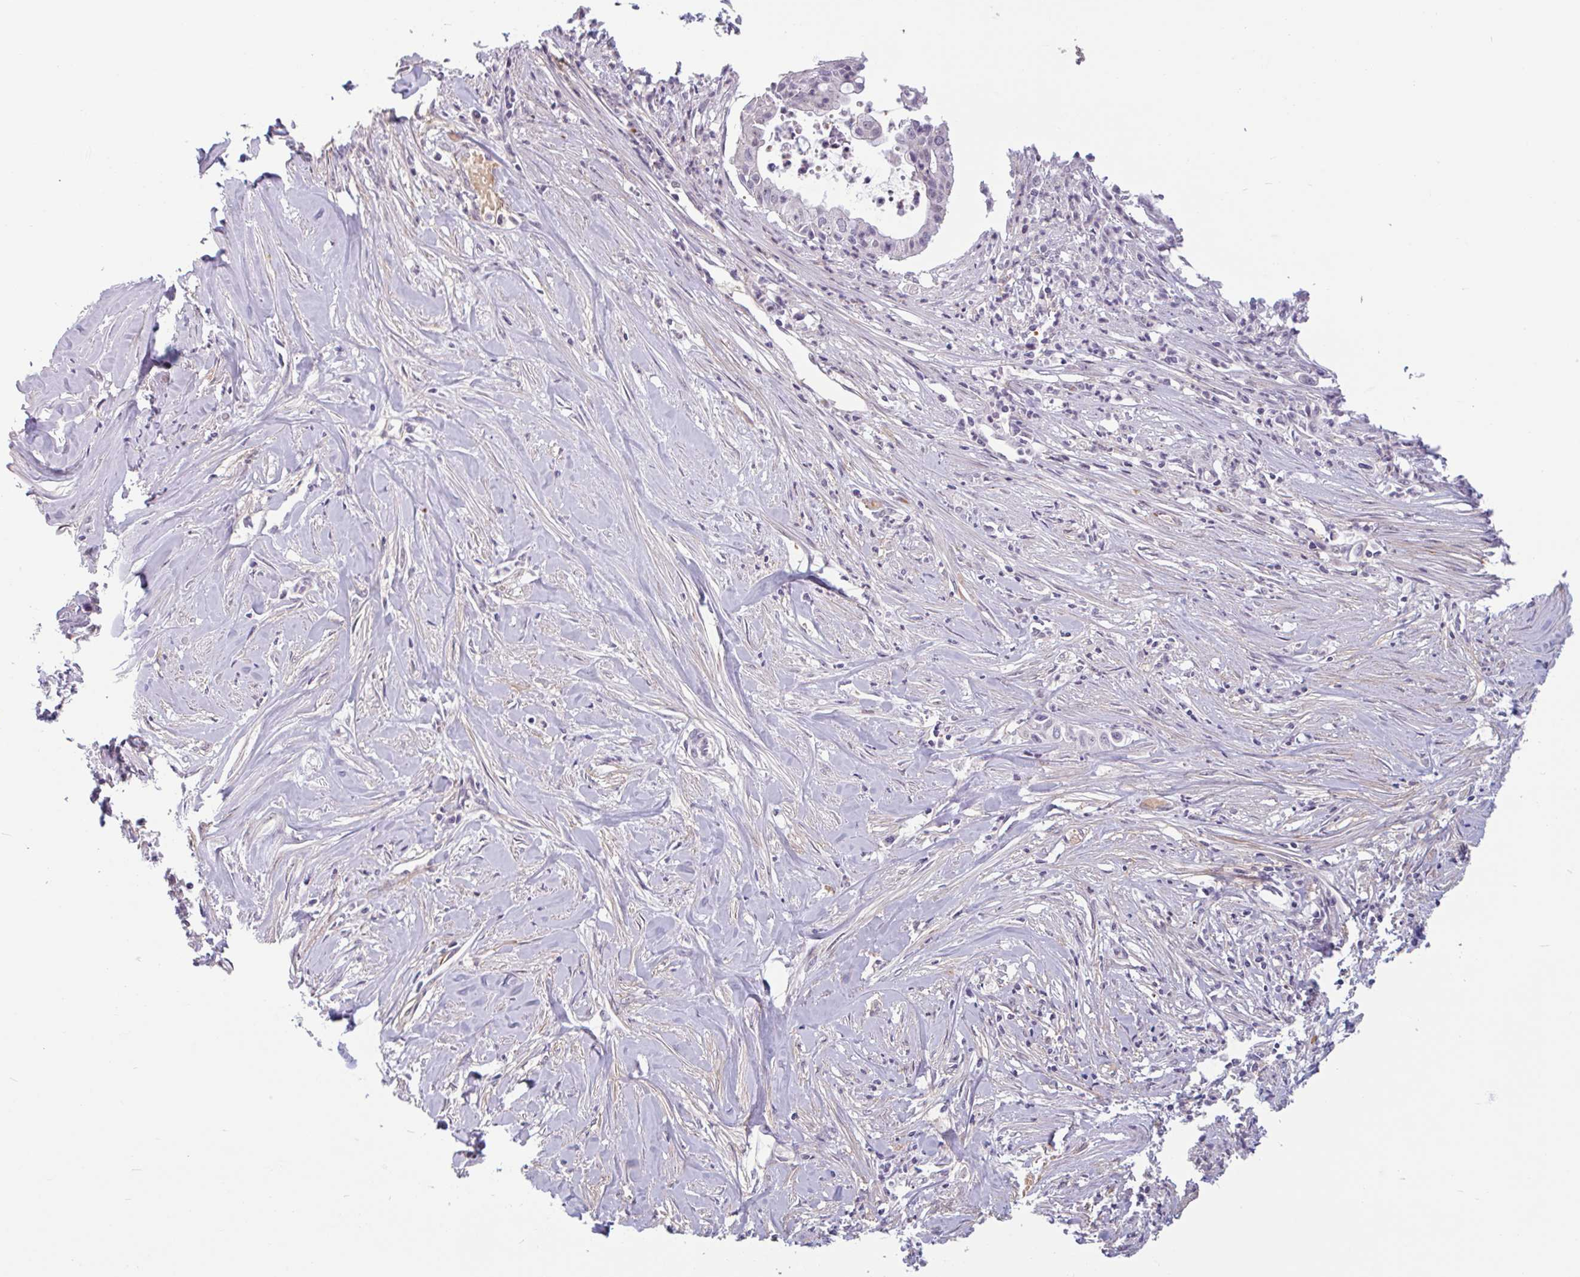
{"staining": {"intensity": "negative", "quantity": "none", "location": "none"}, "tissue": "pancreatic cancer", "cell_type": "Tumor cells", "image_type": "cancer", "snomed": [{"axis": "morphology", "description": "Adenocarcinoma, NOS"}, {"axis": "topography", "description": "Pancreas"}], "caption": "IHC of human adenocarcinoma (pancreatic) reveals no expression in tumor cells. (DAB IHC with hematoxylin counter stain).", "gene": "TMEM119", "patient": {"sex": "male", "age": 73}}